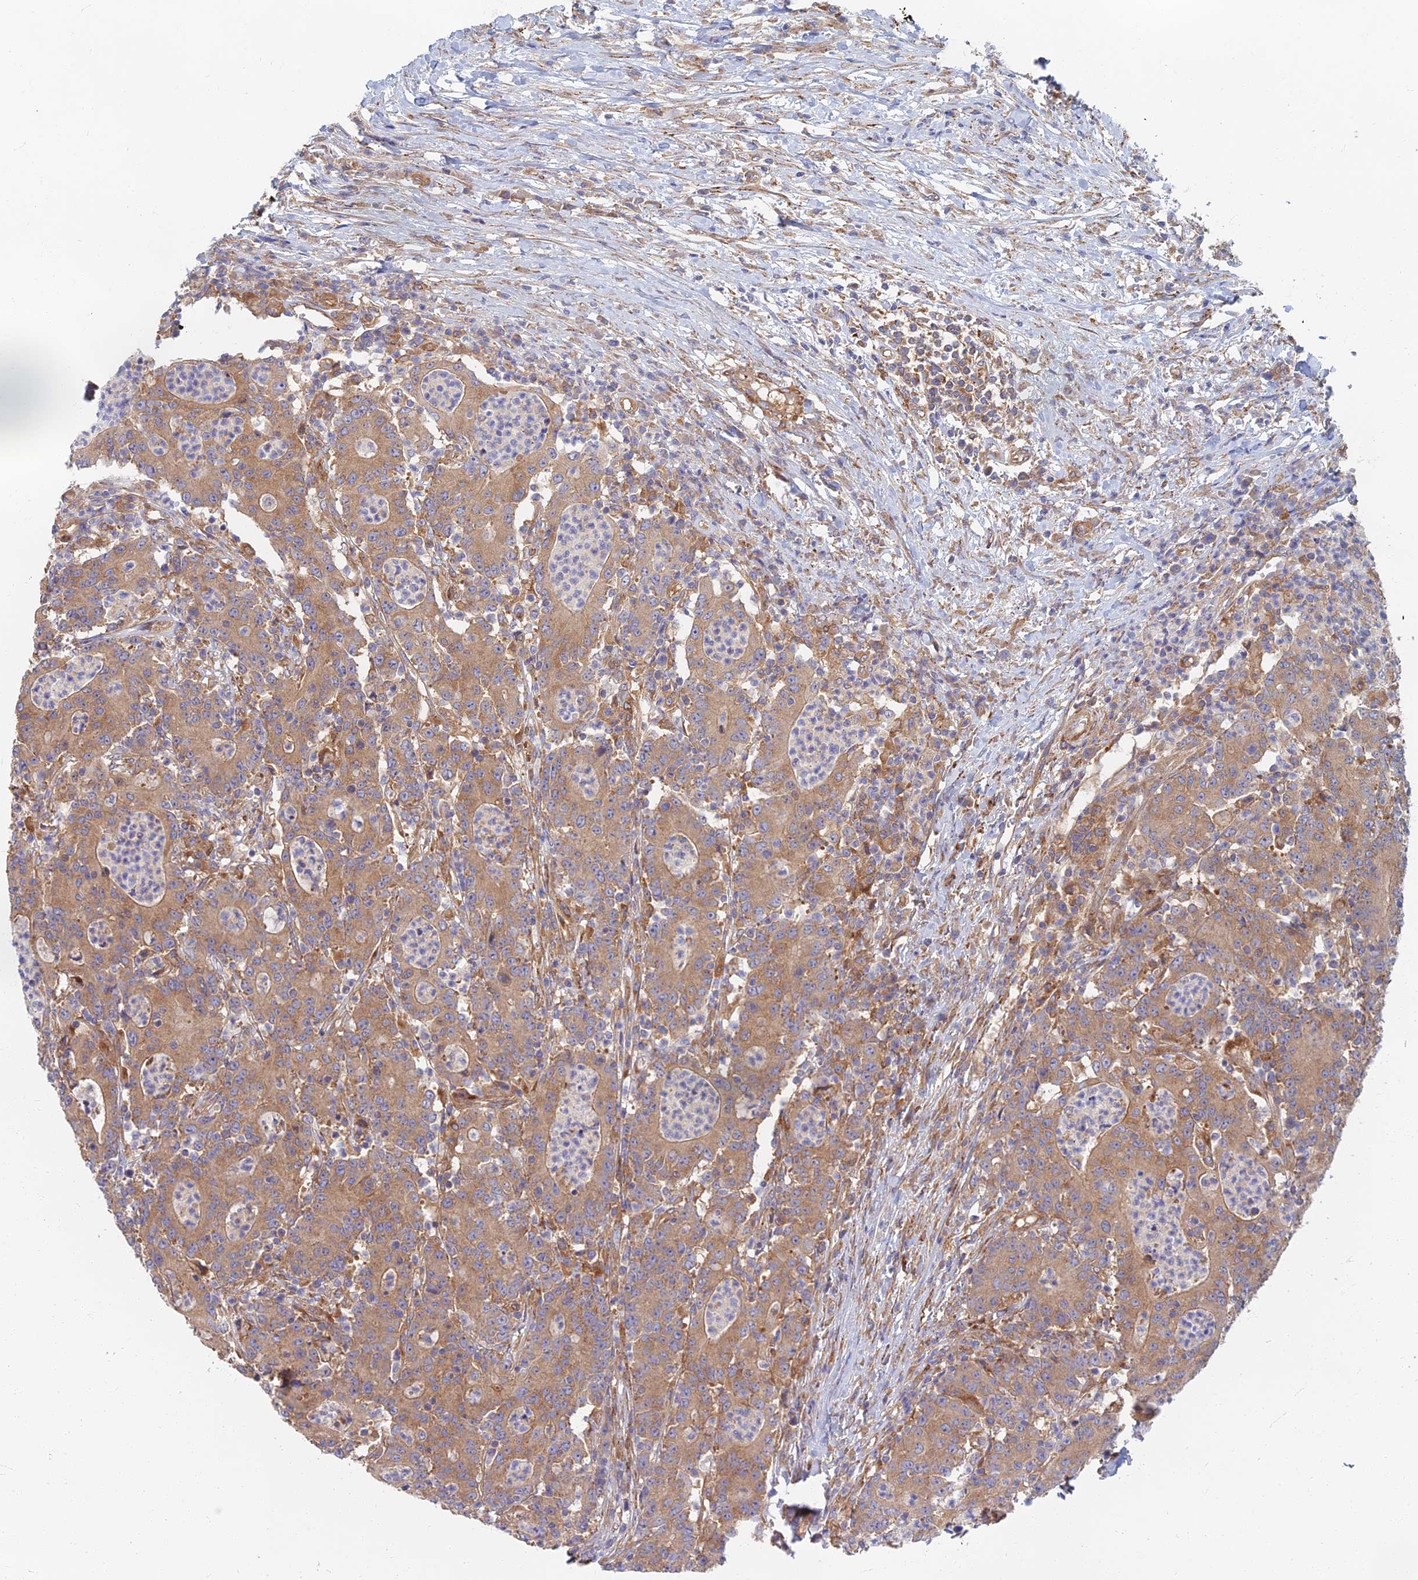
{"staining": {"intensity": "moderate", "quantity": ">75%", "location": "cytoplasmic/membranous"}, "tissue": "colorectal cancer", "cell_type": "Tumor cells", "image_type": "cancer", "snomed": [{"axis": "morphology", "description": "Adenocarcinoma, NOS"}, {"axis": "topography", "description": "Colon"}], "caption": "Tumor cells demonstrate moderate cytoplasmic/membranous positivity in about >75% of cells in adenocarcinoma (colorectal).", "gene": "RBSN", "patient": {"sex": "male", "age": 83}}